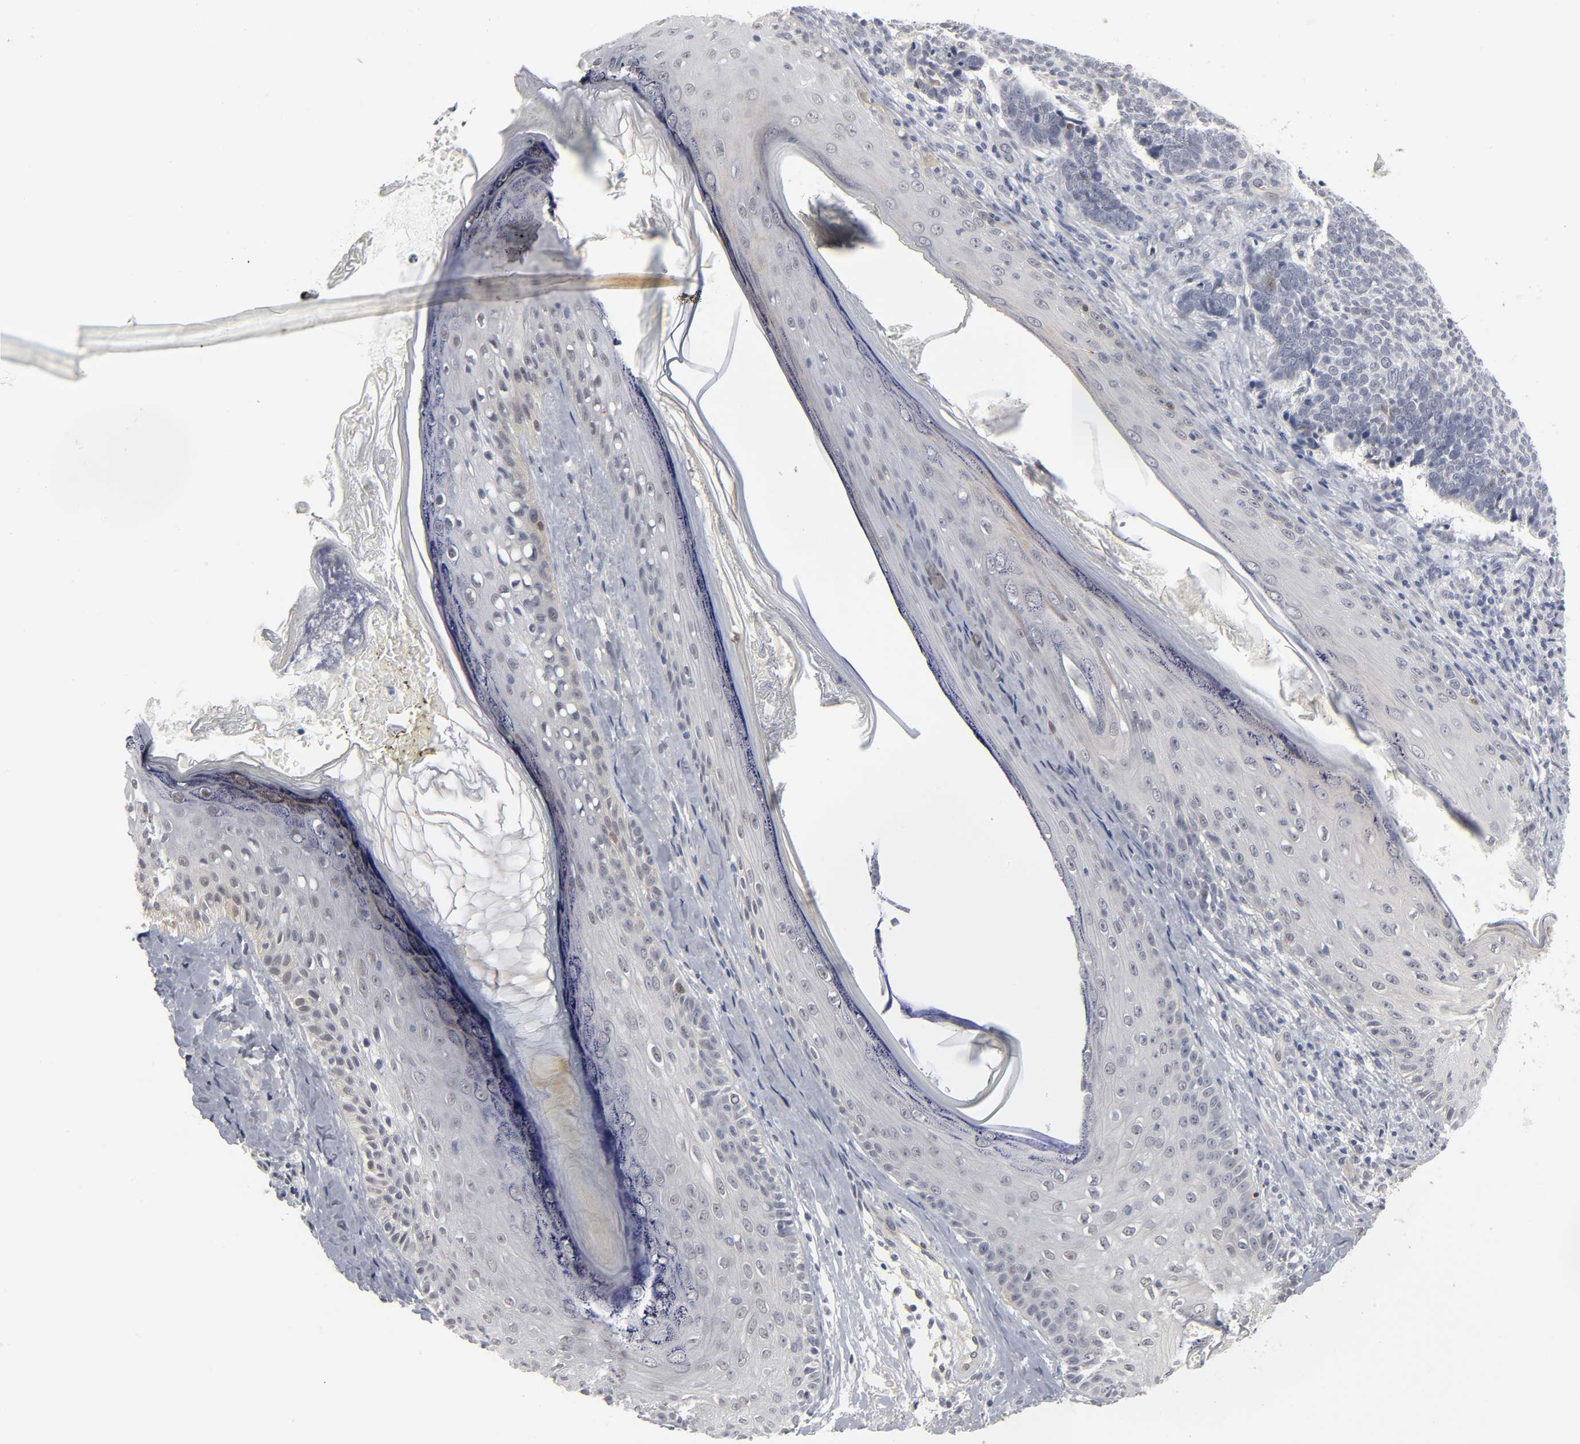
{"staining": {"intensity": "moderate", "quantity": "<25%", "location": "nuclear"}, "tissue": "skin cancer", "cell_type": "Tumor cells", "image_type": "cancer", "snomed": [{"axis": "morphology", "description": "Basal cell carcinoma"}, {"axis": "topography", "description": "Skin"}], "caption": "IHC histopathology image of skin basal cell carcinoma stained for a protein (brown), which exhibits low levels of moderate nuclear staining in about <25% of tumor cells.", "gene": "PDLIM3", "patient": {"sex": "male", "age": 84}}